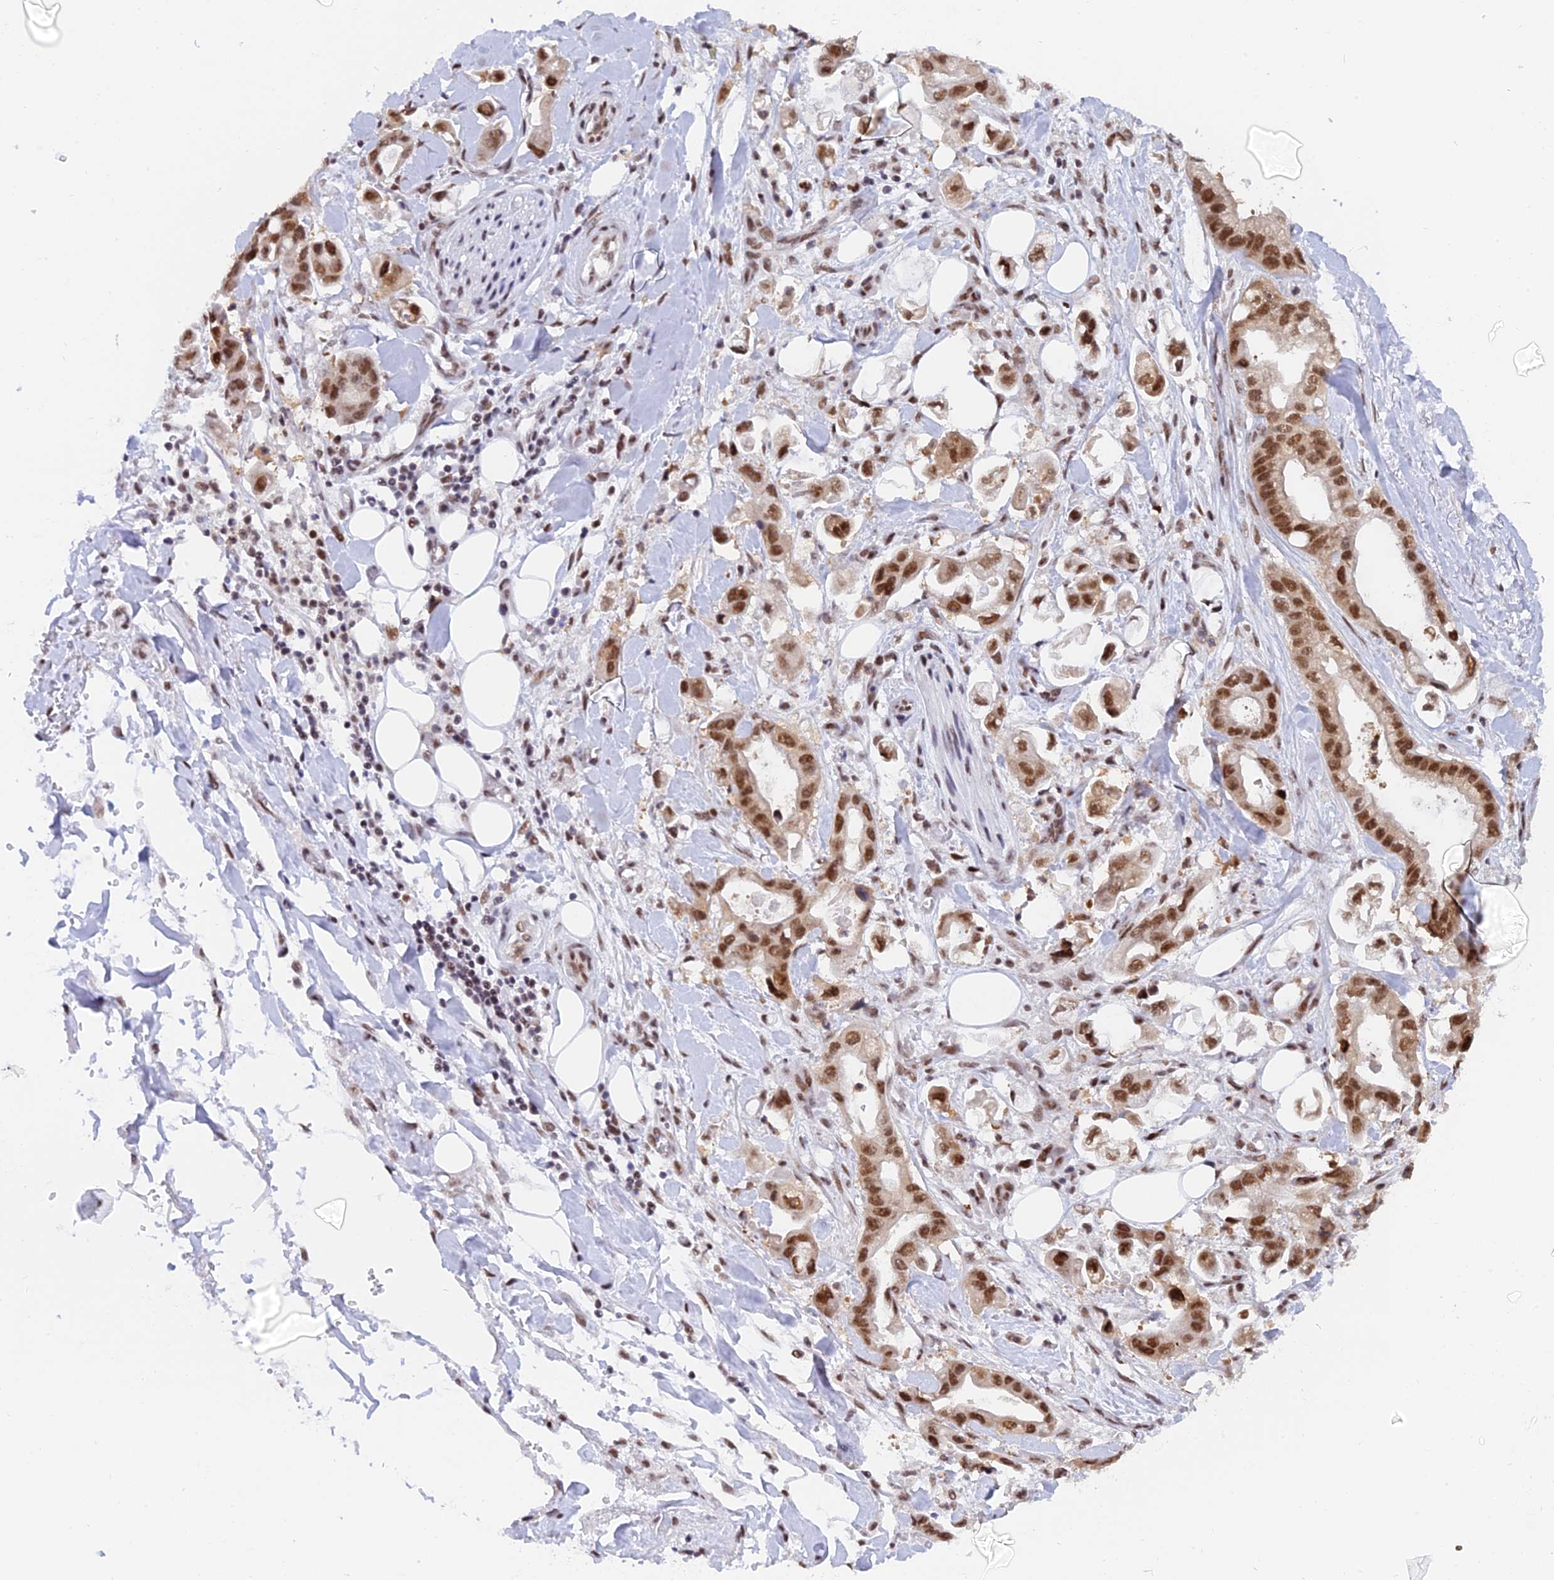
{"staining": {"intensity": "moderate", "quantity": ">75%", "location": "nuclear"}, "tissue": "stomach cancer", "cell_type": "Tumor cells", "image_type": "cancer", "snomed": [{"axis": "morphology", "description": "Adenocarcinoma, NOS"}, {"axis": "topography", "description": "Stomach"}], "caption": "Immunohistochemical staining of human stomach adenocarcinoma exhibits medium levels of moderate nuclear protein positivity in about >75% of tumor cells.", "gene": "DPY30", "patient": {"sex": "male", "age": 62}}